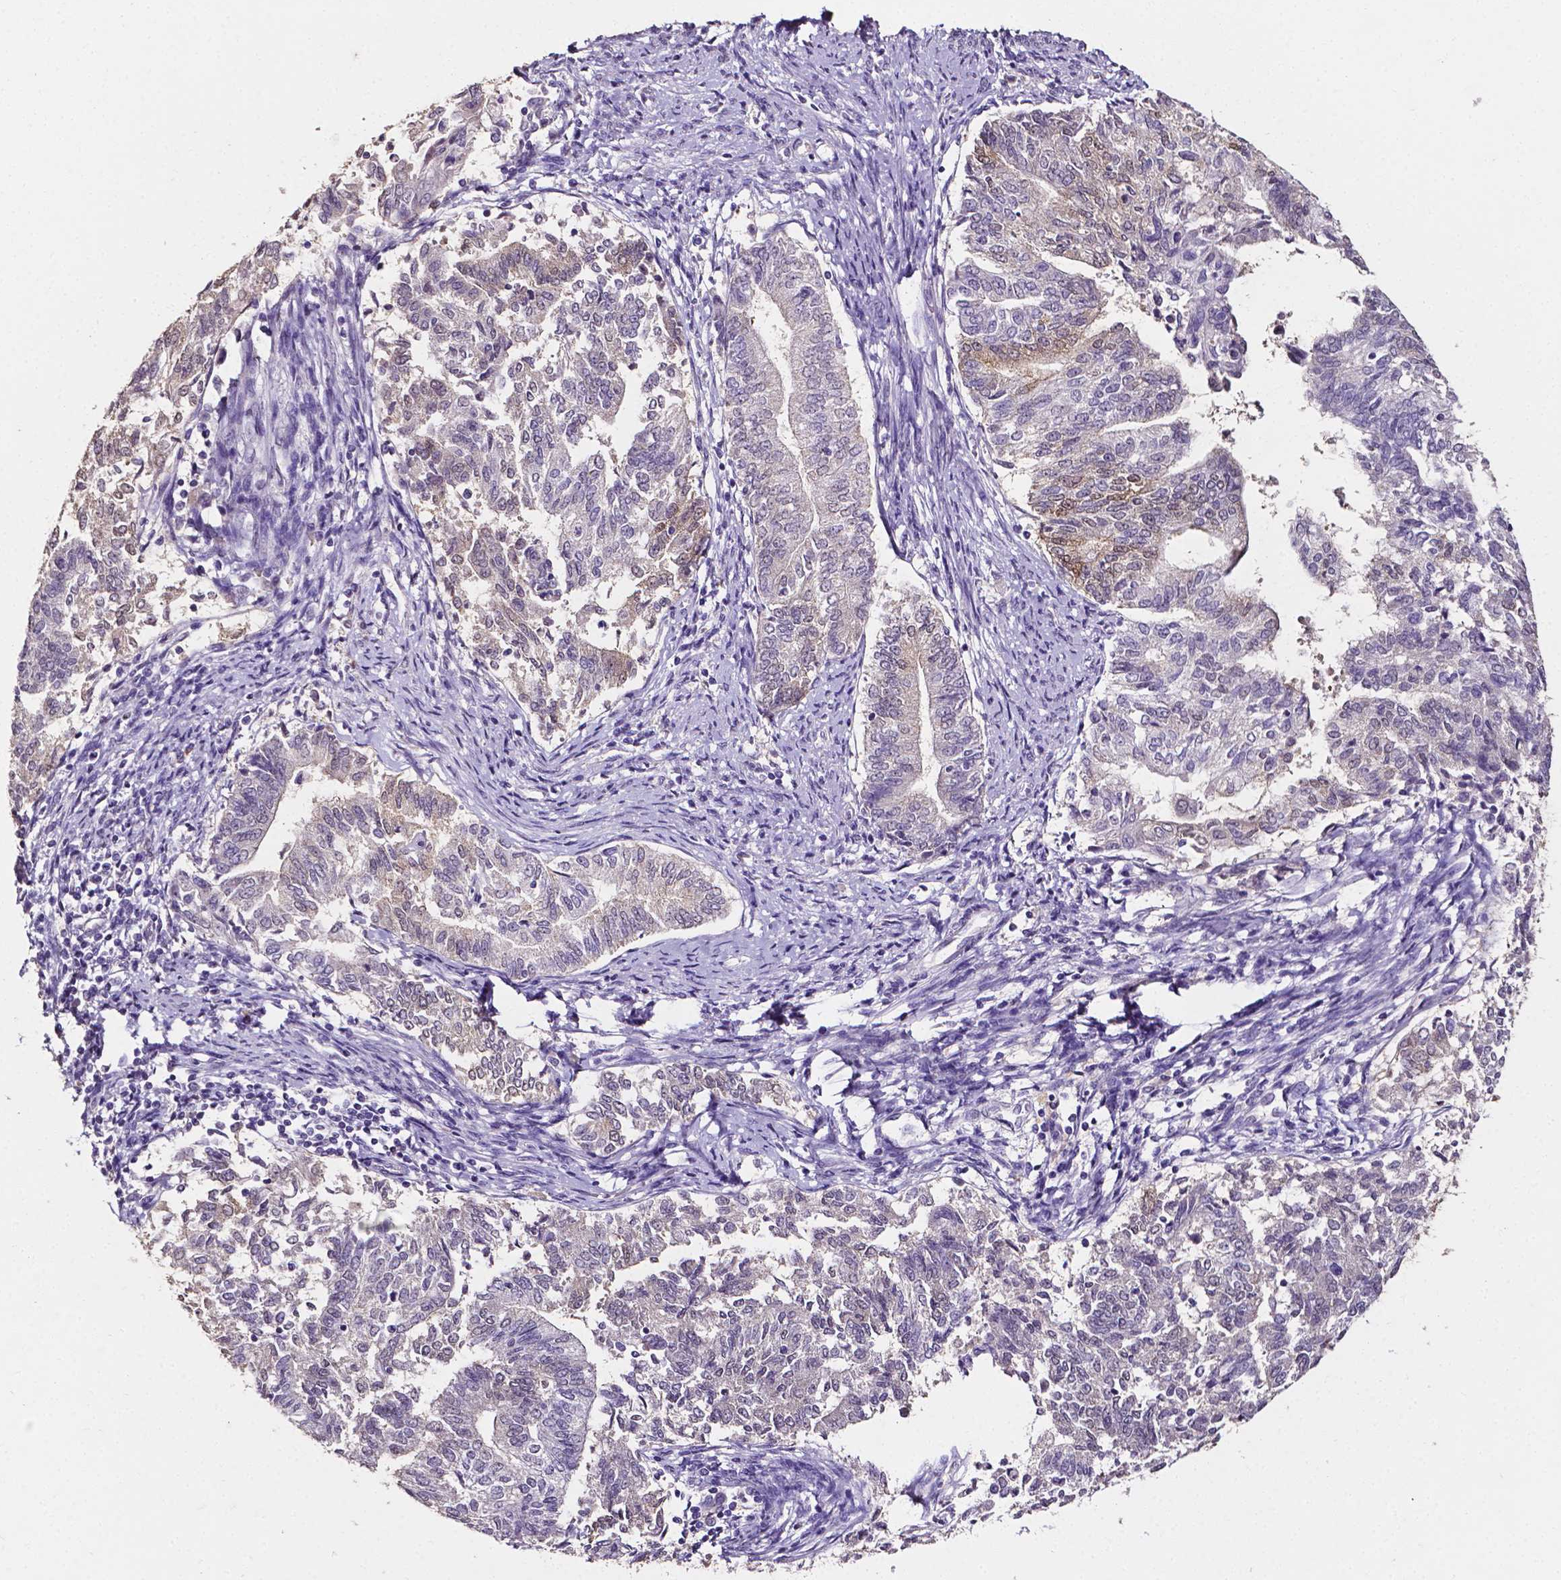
{"staining": {"intensity": "negative", "quantity": "none", "location": "none"}, "tissue": "endometrial cancer", "cell_type": "Tumor cells", "image_type": "cancer", "snomed": [{"axis": "morphology", "description": "Adenocarcinoma, NOS"}, {"axis": "topography", "description": "Endometrium"}], "caption": "An image of adenocarcinoma (endometrial) stained for a protein displays no brown staining in tumor cells.", "gene": "PSAT1", "patient": {"sex": "female", "age": 65}}